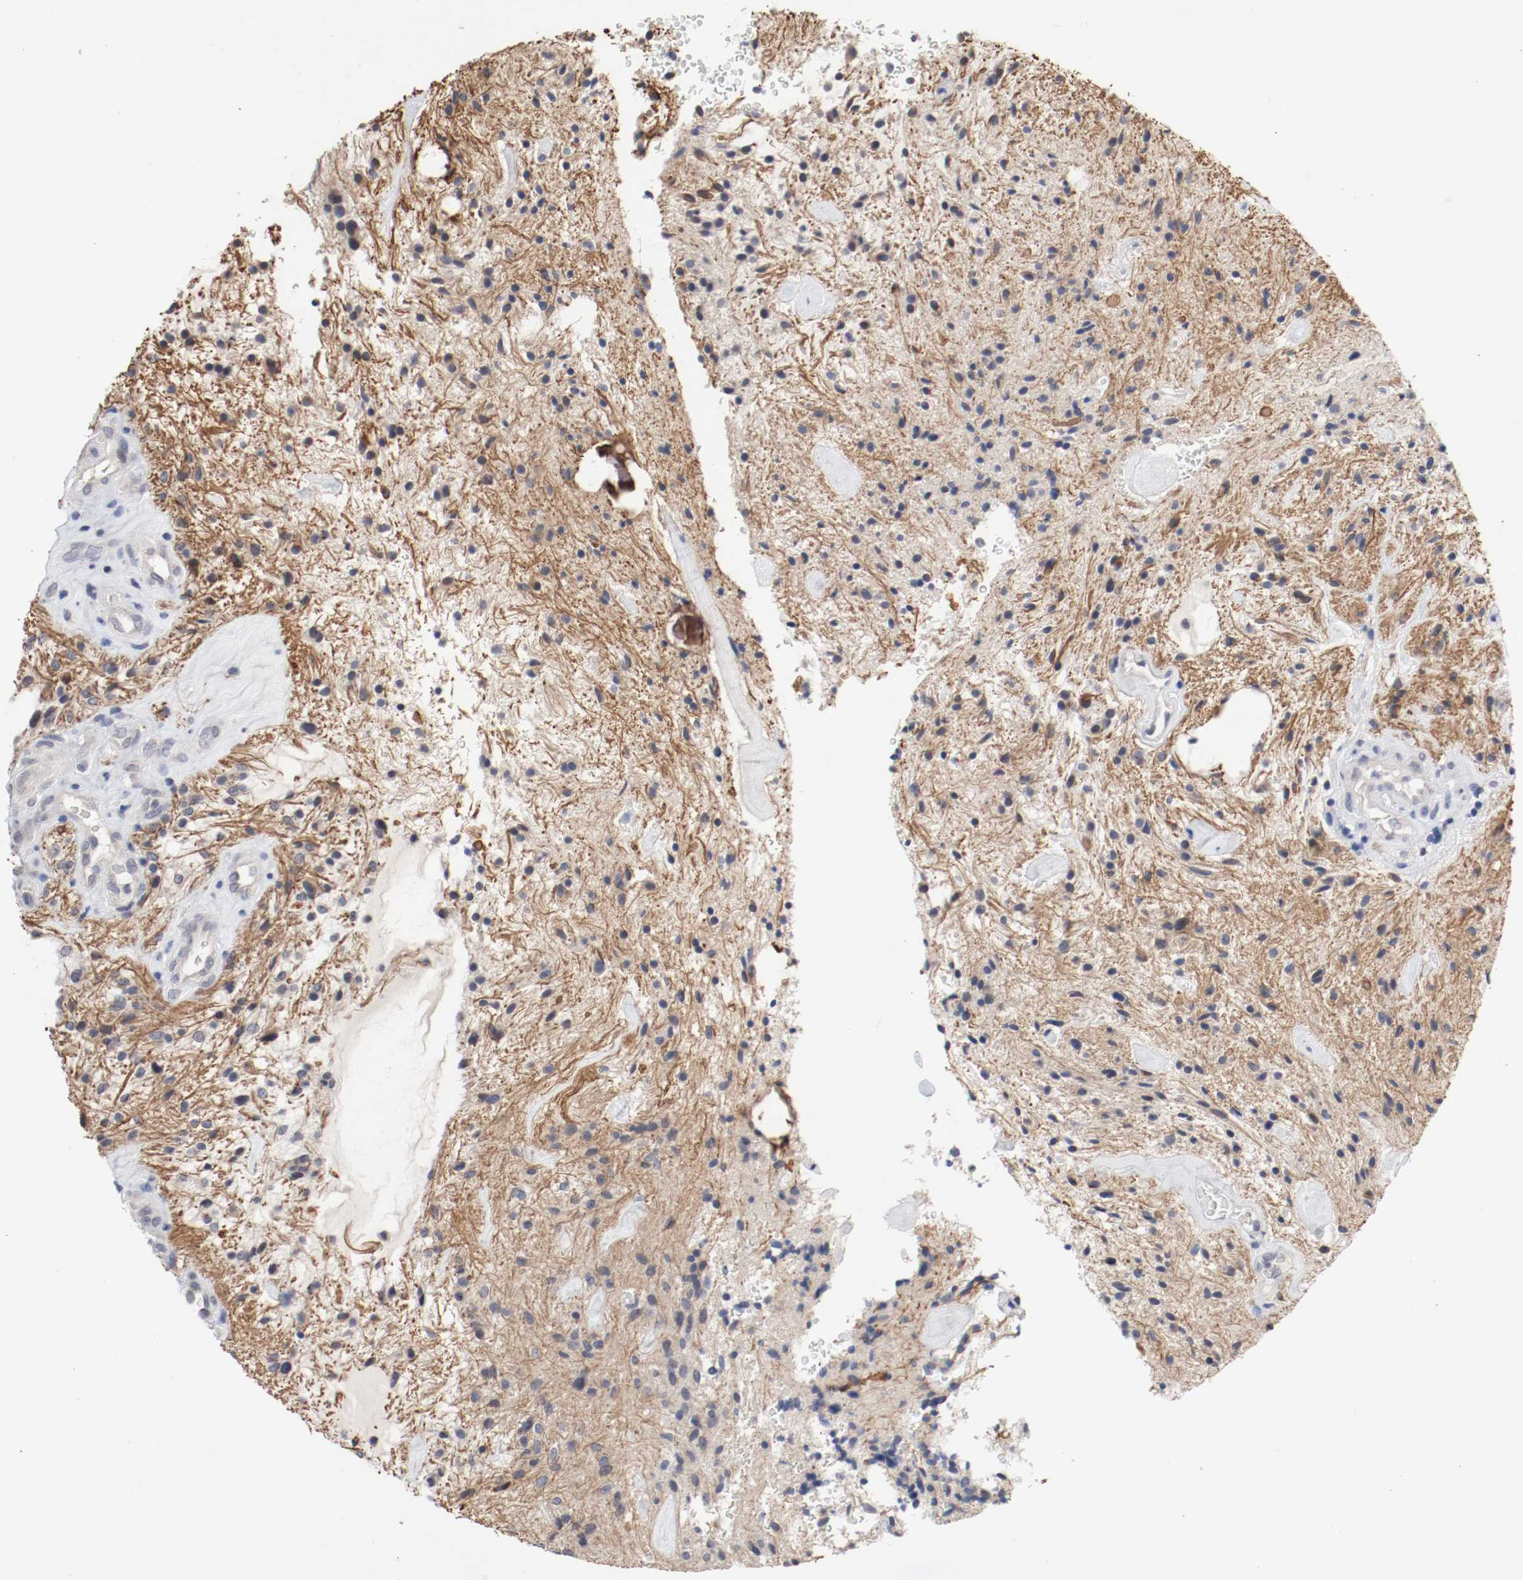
{"staining": {"intensity": "moderate", "quantity": "<25%", "location": "cytoplasmic/membranous"}, "tissue": "glioma", "cell_type": "Tumor cells", "image_type": "cancer", "snomed": [{"axis": "morphology", "description": "Glioma, malignant, NOS"}, {"axis": "topography", "description": "Cerebellum"}], "caption": "Glioma stained for a protein reveals moderate cytoplasmic/membranous positivity in tumor cells.", "gene": "CEBPE", "patient": {"sex": "female", "age": 10}}